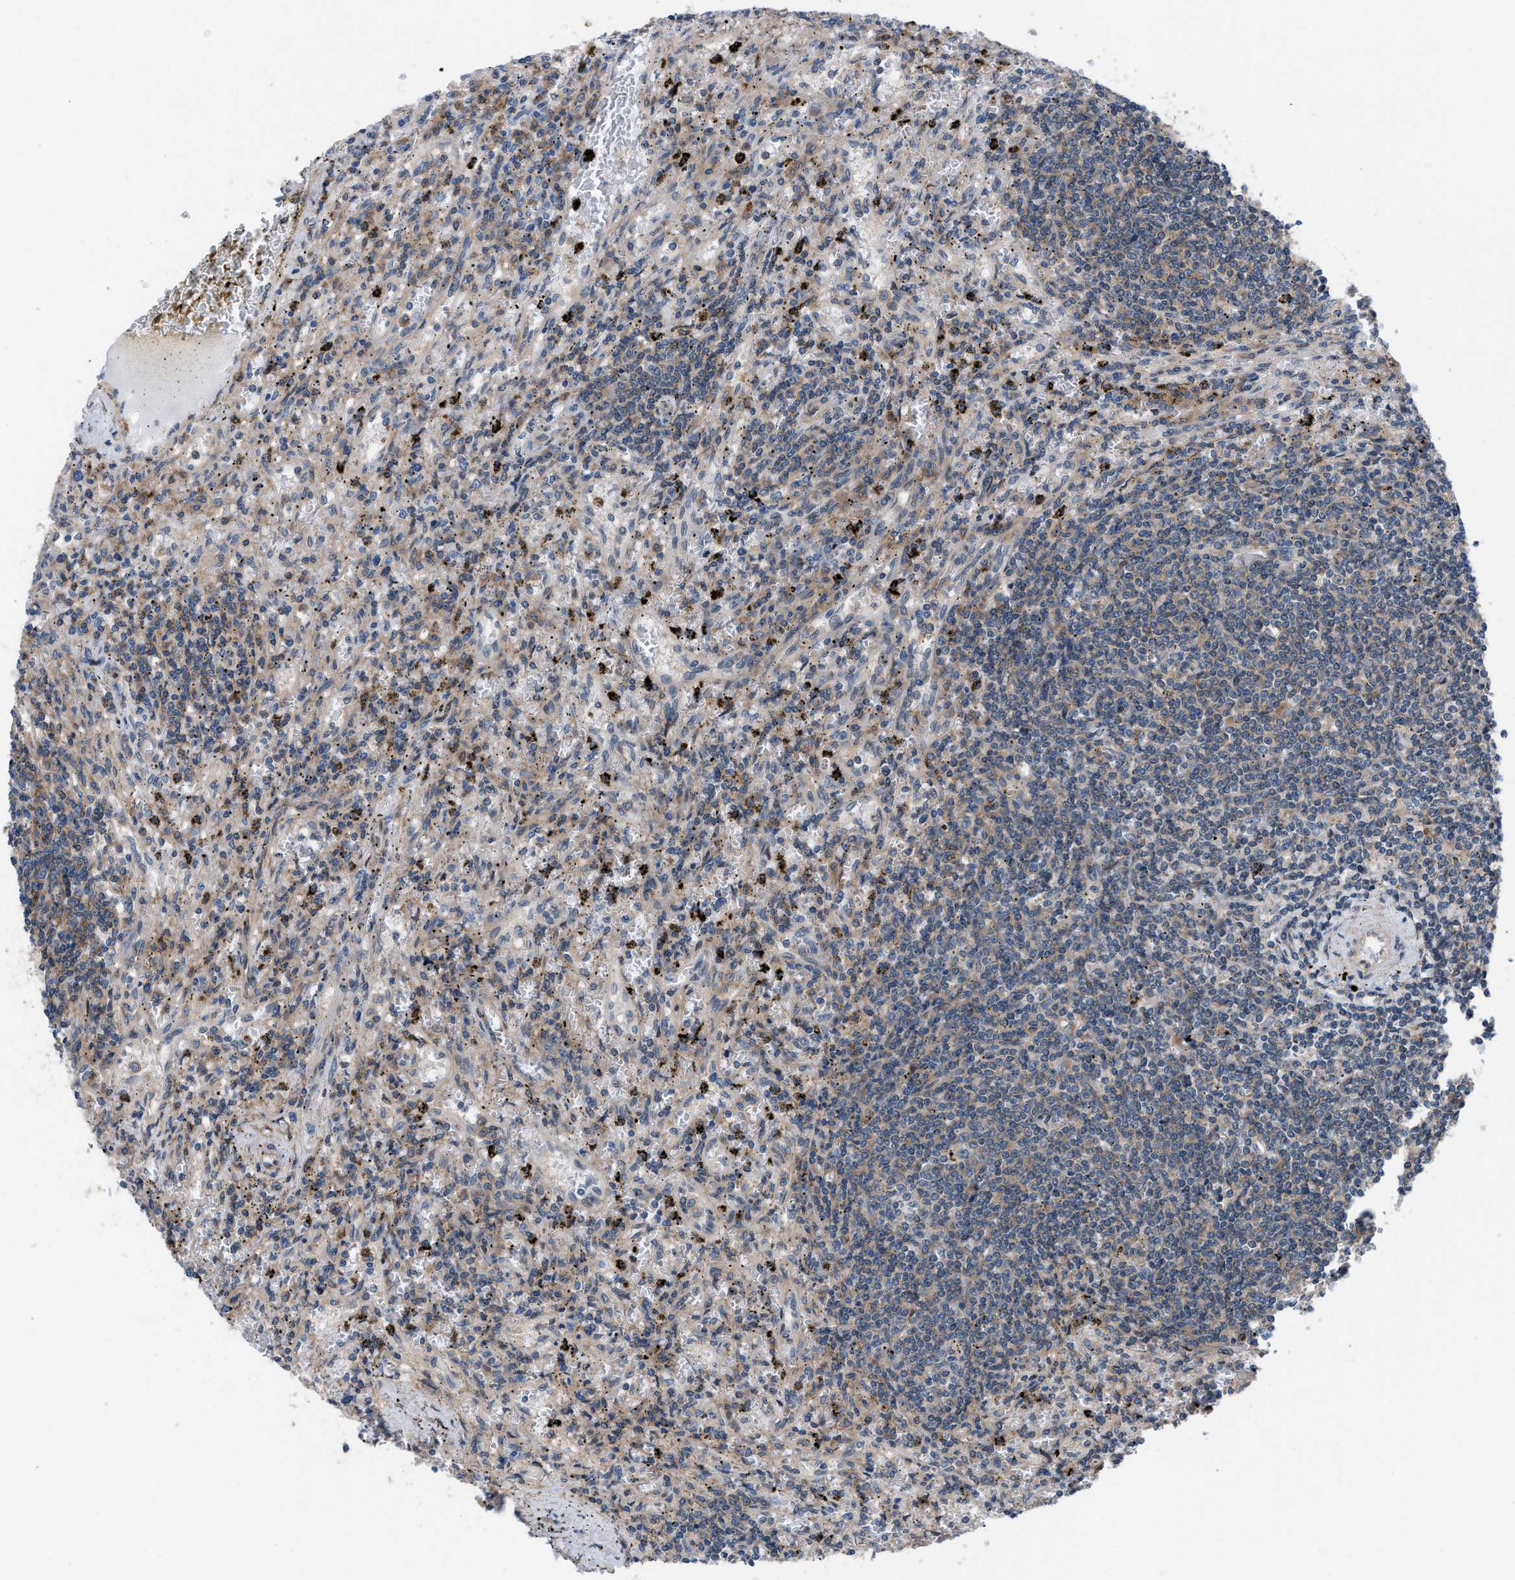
{"staining": {"intensity": "negative", "quantity": "none", "location": "none"}, "tissue": "lymphoma", "cell_type": "Tumor cells", "image_type": "cancer", "snomed": [{"axis": "morphology", "description": "Malignant lymphoma, non-Hodgkin's type, Low grade"}, {"axis": "topography", "description": "Spleen"}], "caption": "Tumor cells are negative for protein expression in human lymphoma.", "gene": "MYO18A", "patient": {"sex": "male", "age": 76}}